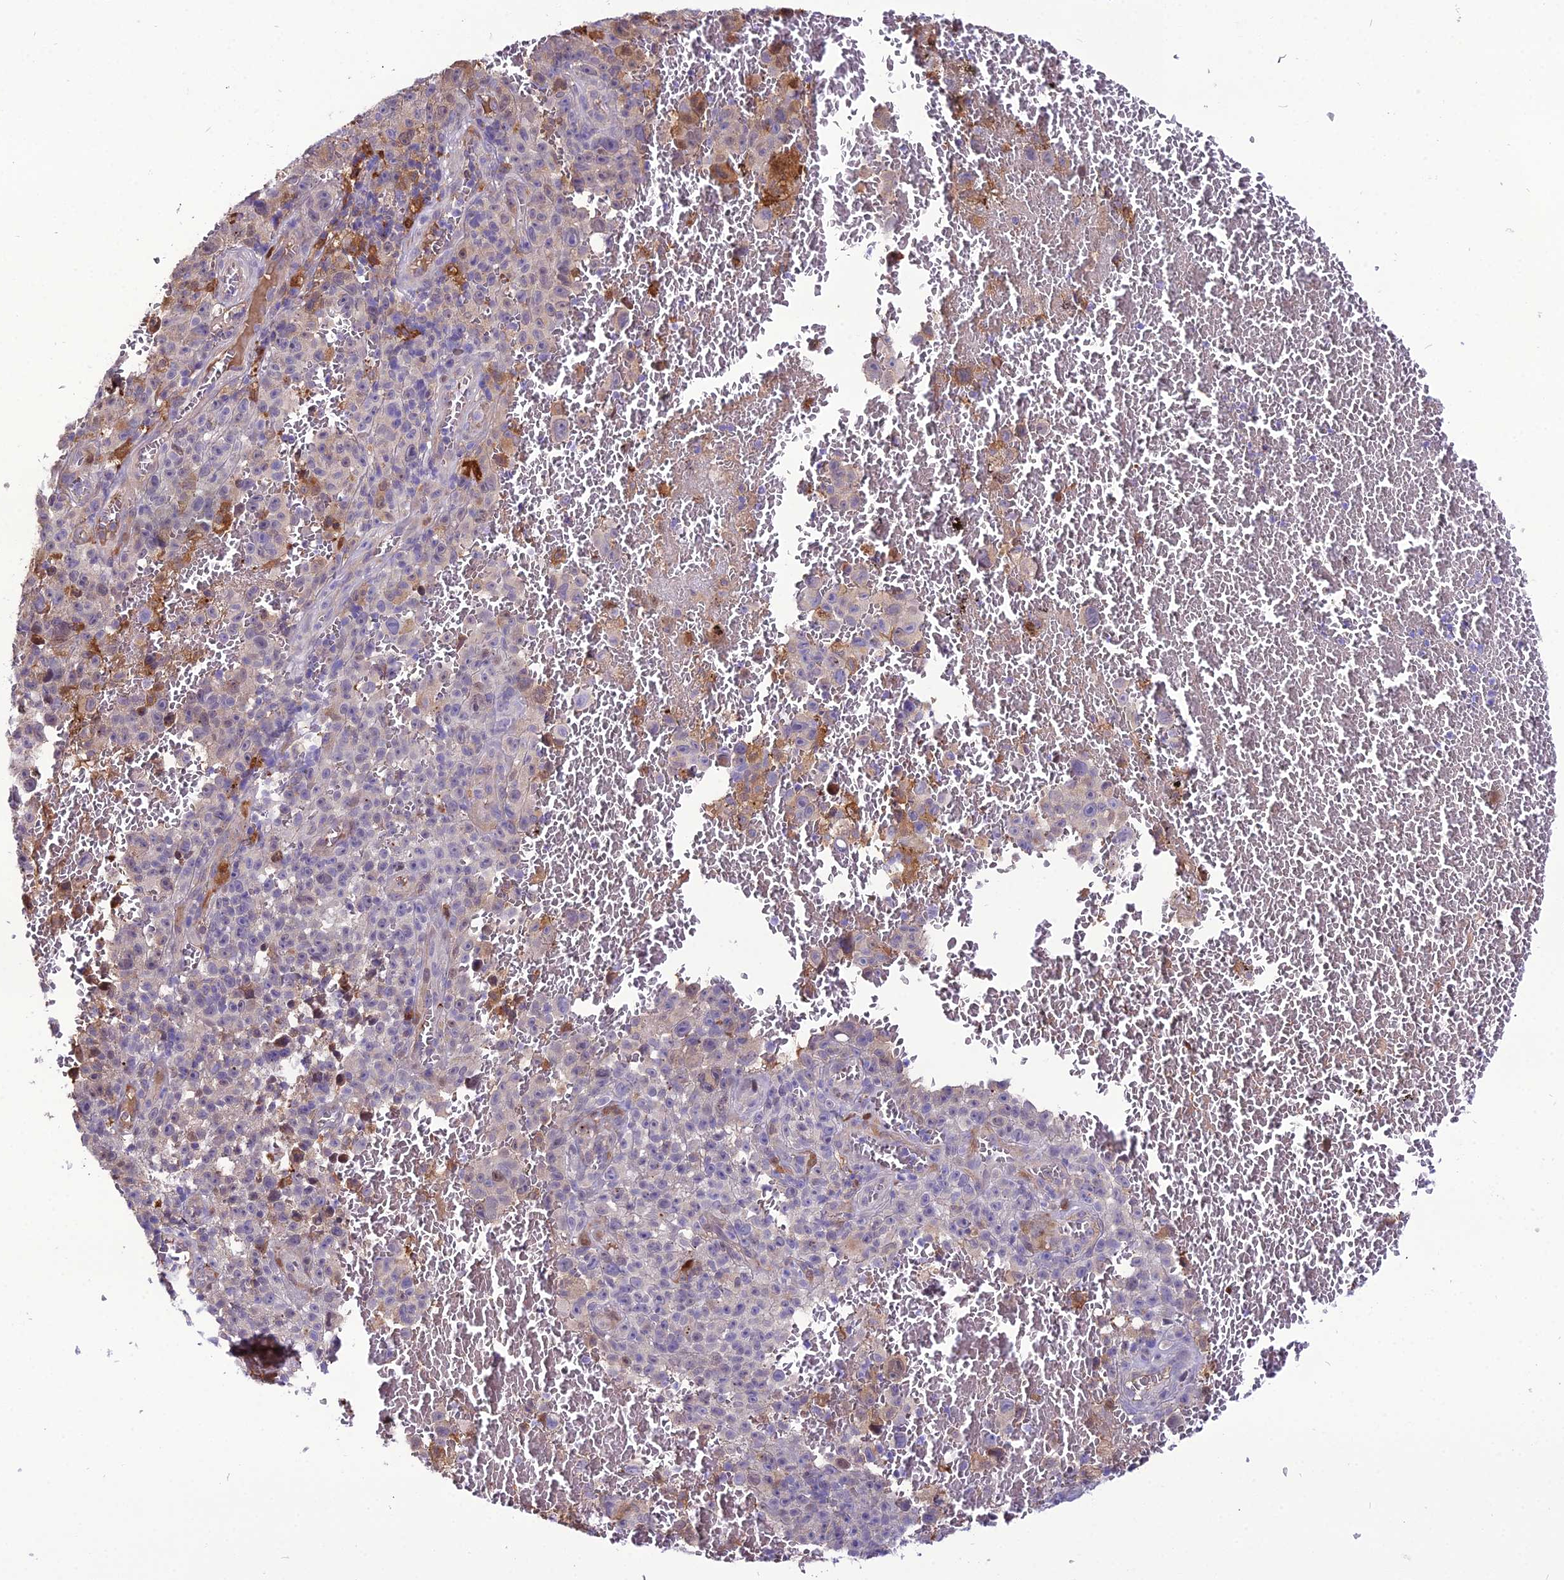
{"staining": {"intensity": "moderate", "quantity": "<25%", "location": "cytoplasmic/membranous"}, "tissue": "melanoma", "cell_type": "Tumor cells", "image_type": "cancer", "snomed": [{"axis": "morphology", "description": "Malignant melanoma, NOS"}, {"axis": "topography", "description": "Skin"}], "caption": "Immunohistochemistry (IHC) micrograph of human melanoma stained for a protein (brown), which reveals low levels of moderate cytoplasmic/membranous staining in about <25% of tumor cells.", "gene": "MB21D2", "patient": {"sex": "female", "age": 82}}